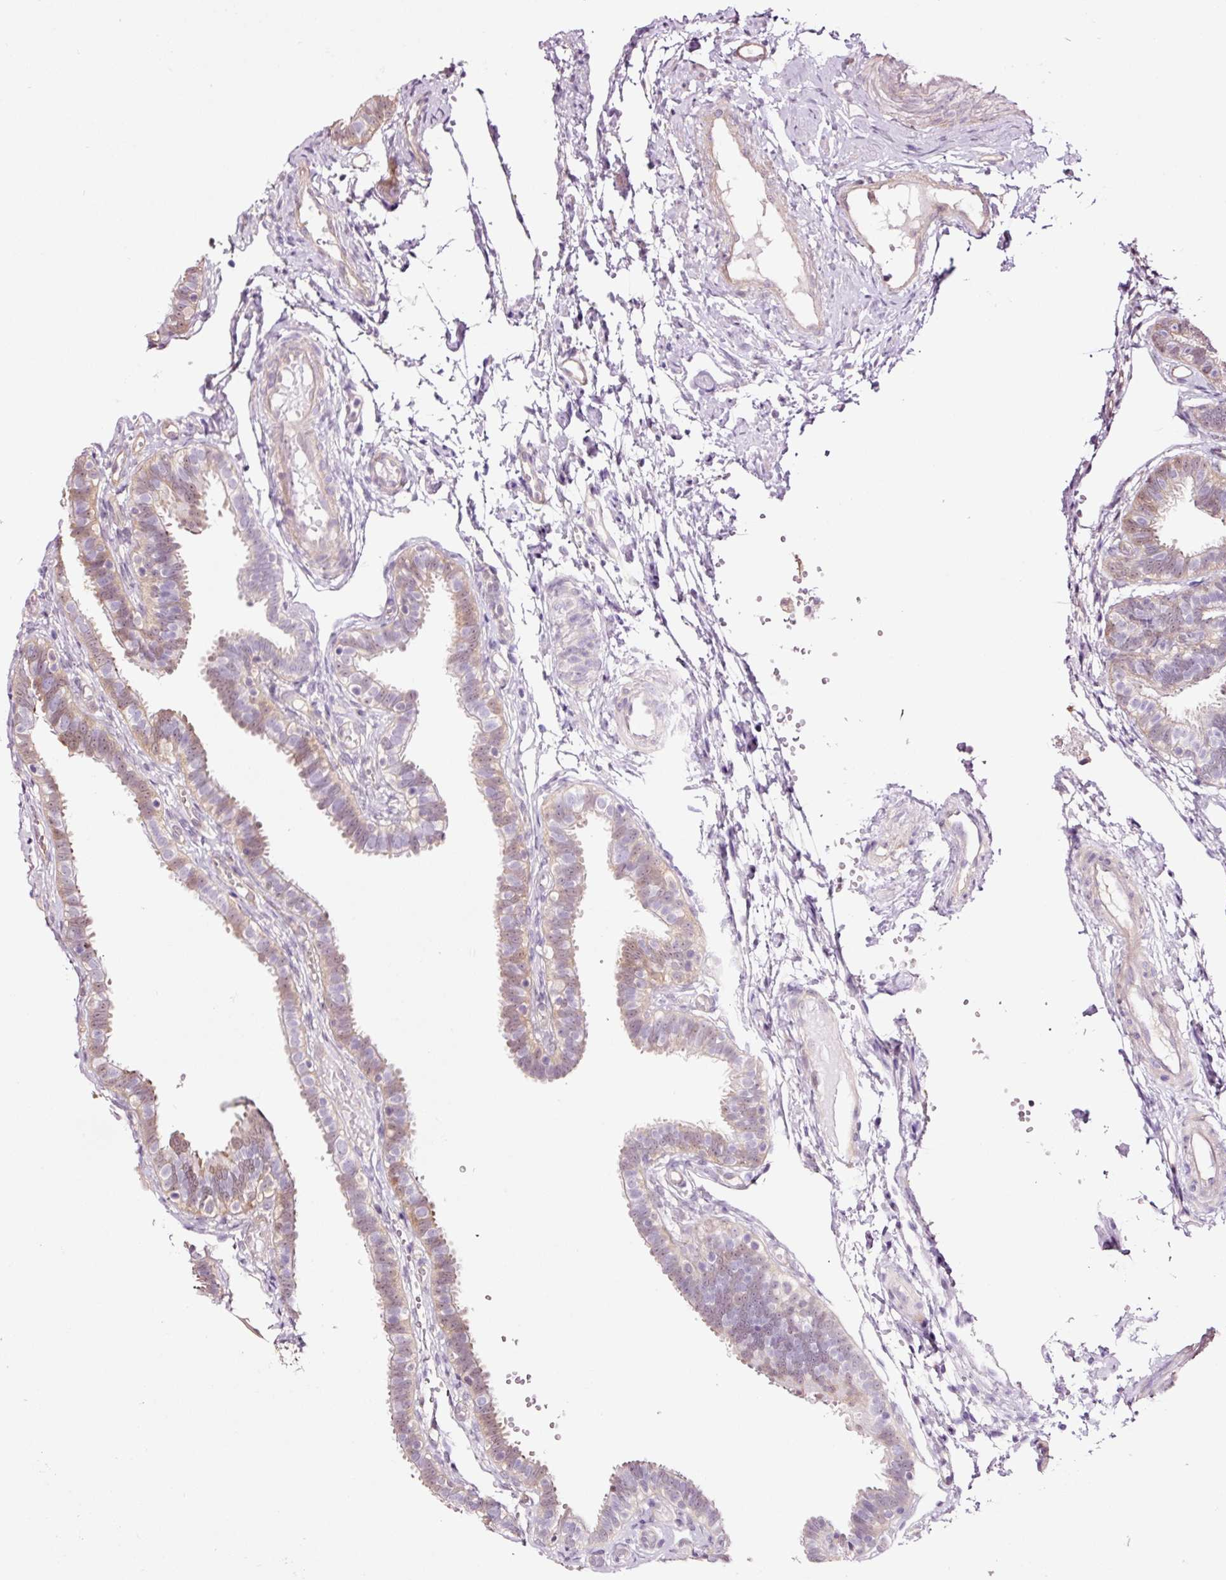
{"staining": {"intensity": "moderate", "quantity": "25%-75%", "location": "cytoplasmic/membranous,nuclear"}, "tissue": "fallopian tube", "cell_type": "Glandular cells", "image_type": "normal", "snomed": [{"axis": "morphology", "description": "Normal tissue, NOS"}, {"axis": "topography", "description": "Fallopian tube"}], "caption": "IHC (DAB (3,3'-diaminobenzidine)) staining of unremarkable fallopian tube exhibits moderate cytoplasmic/membranous,nuclear protein staining in about 25%-75% of glandular cells. (Stains: DAB in brown, nuclei in blue, Microscopy: brightfield microscopy at high magnification).", "gene": "FBXL14", "patient": {"sex": "female", "age": 37}}